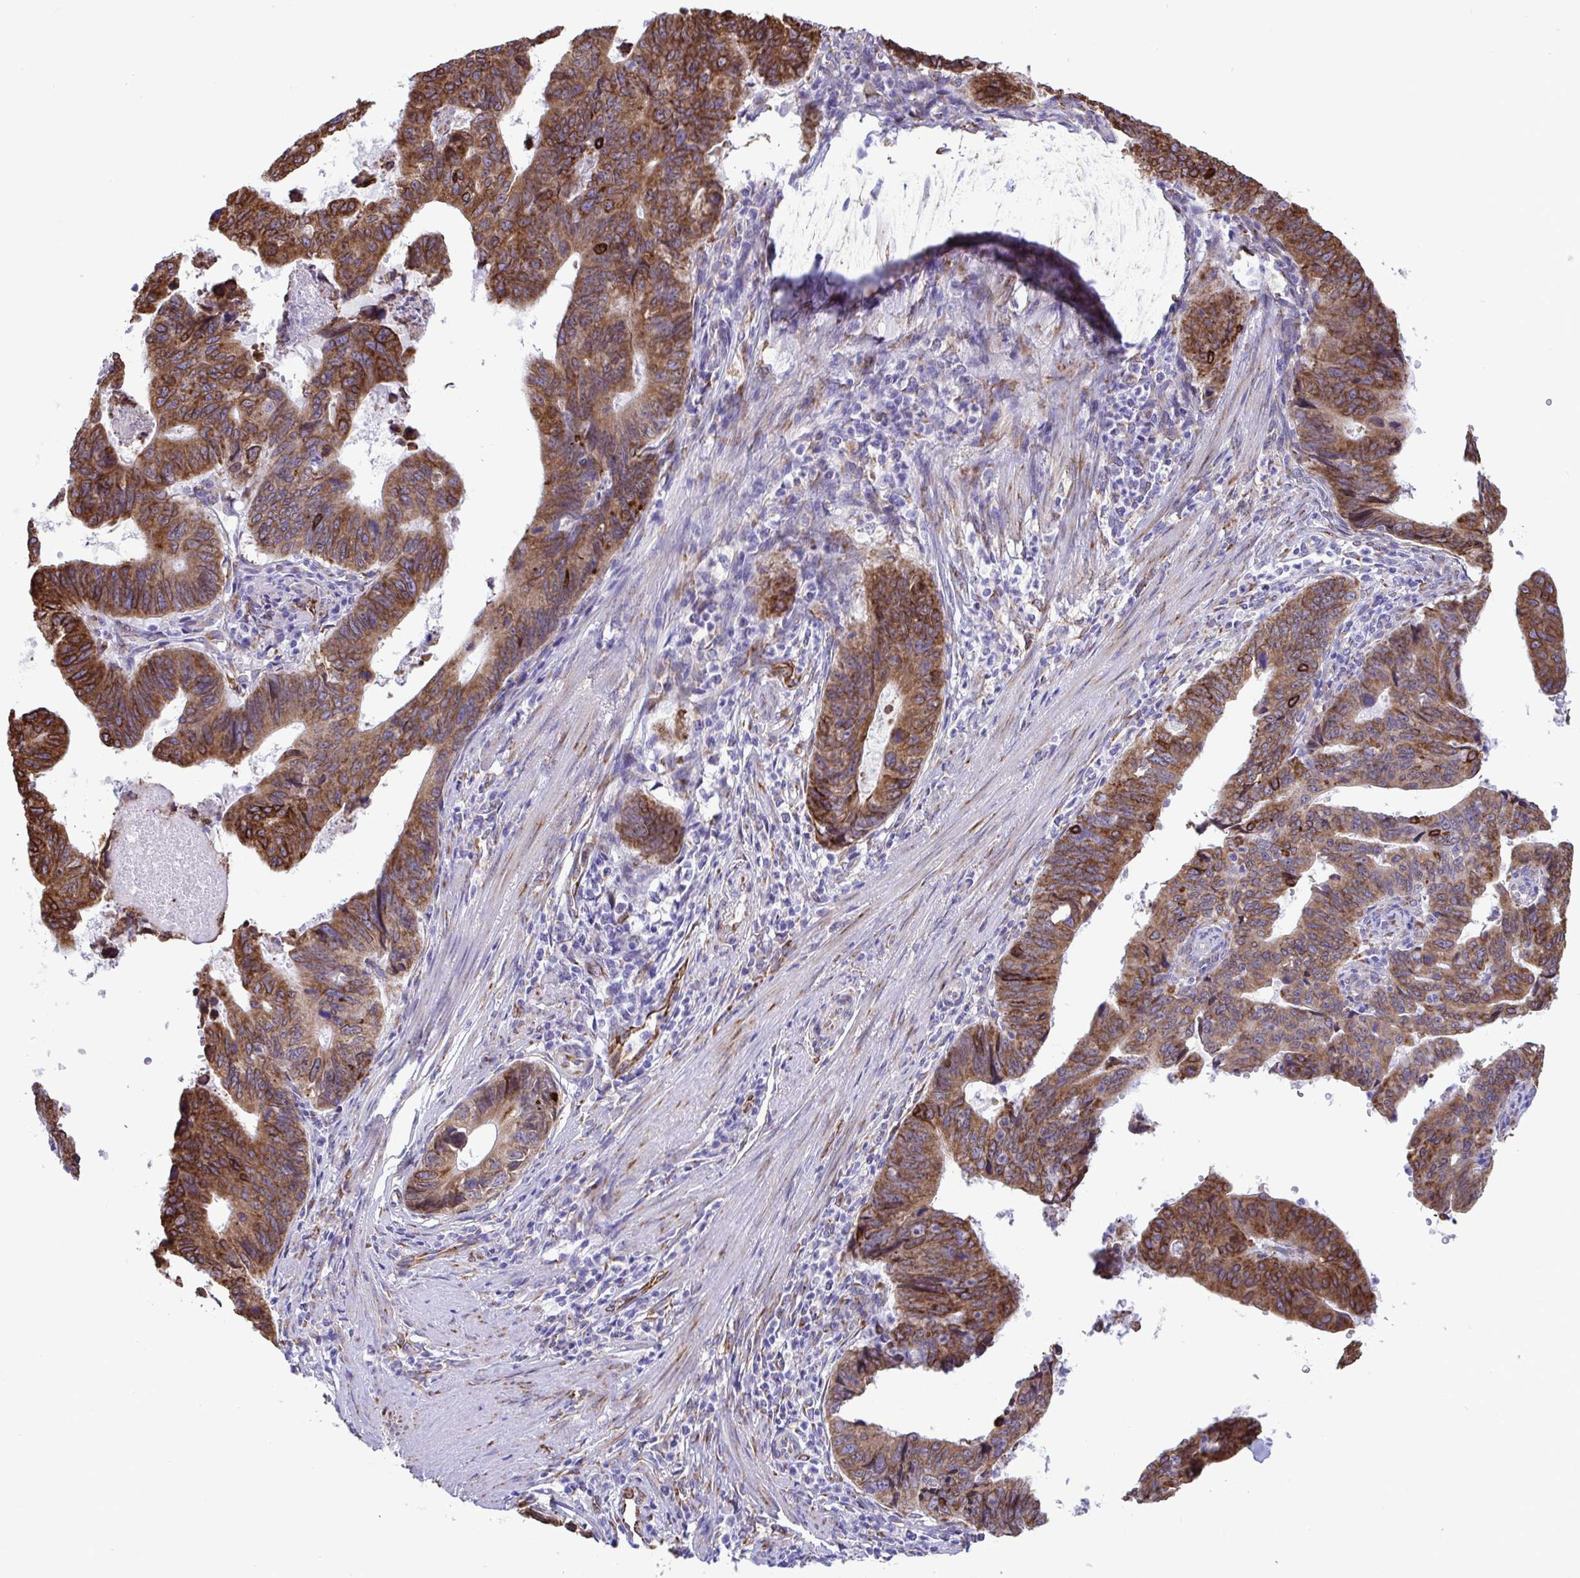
{"staining": {"intensity": "strong", "quantity": ">75%", "location": "cytoplasmic/membranous"}, "tissue": "stomach cancer", "cell_type": "Tumor cells", "image_type": "cancer", "snomed": [{"axis": "morphology", "description": "Adenocarcinoma, NOS"}, {"axis": "topography", "description": "Stomach"}], "caption": "Stomach cancer (adenocarcinoma) tissue demonstrates strong cytoplasmic/membranous expression in approximately >75% of tumor cells", "gene": "ASPH", "patient": {"sex": "male", "age": 59}}